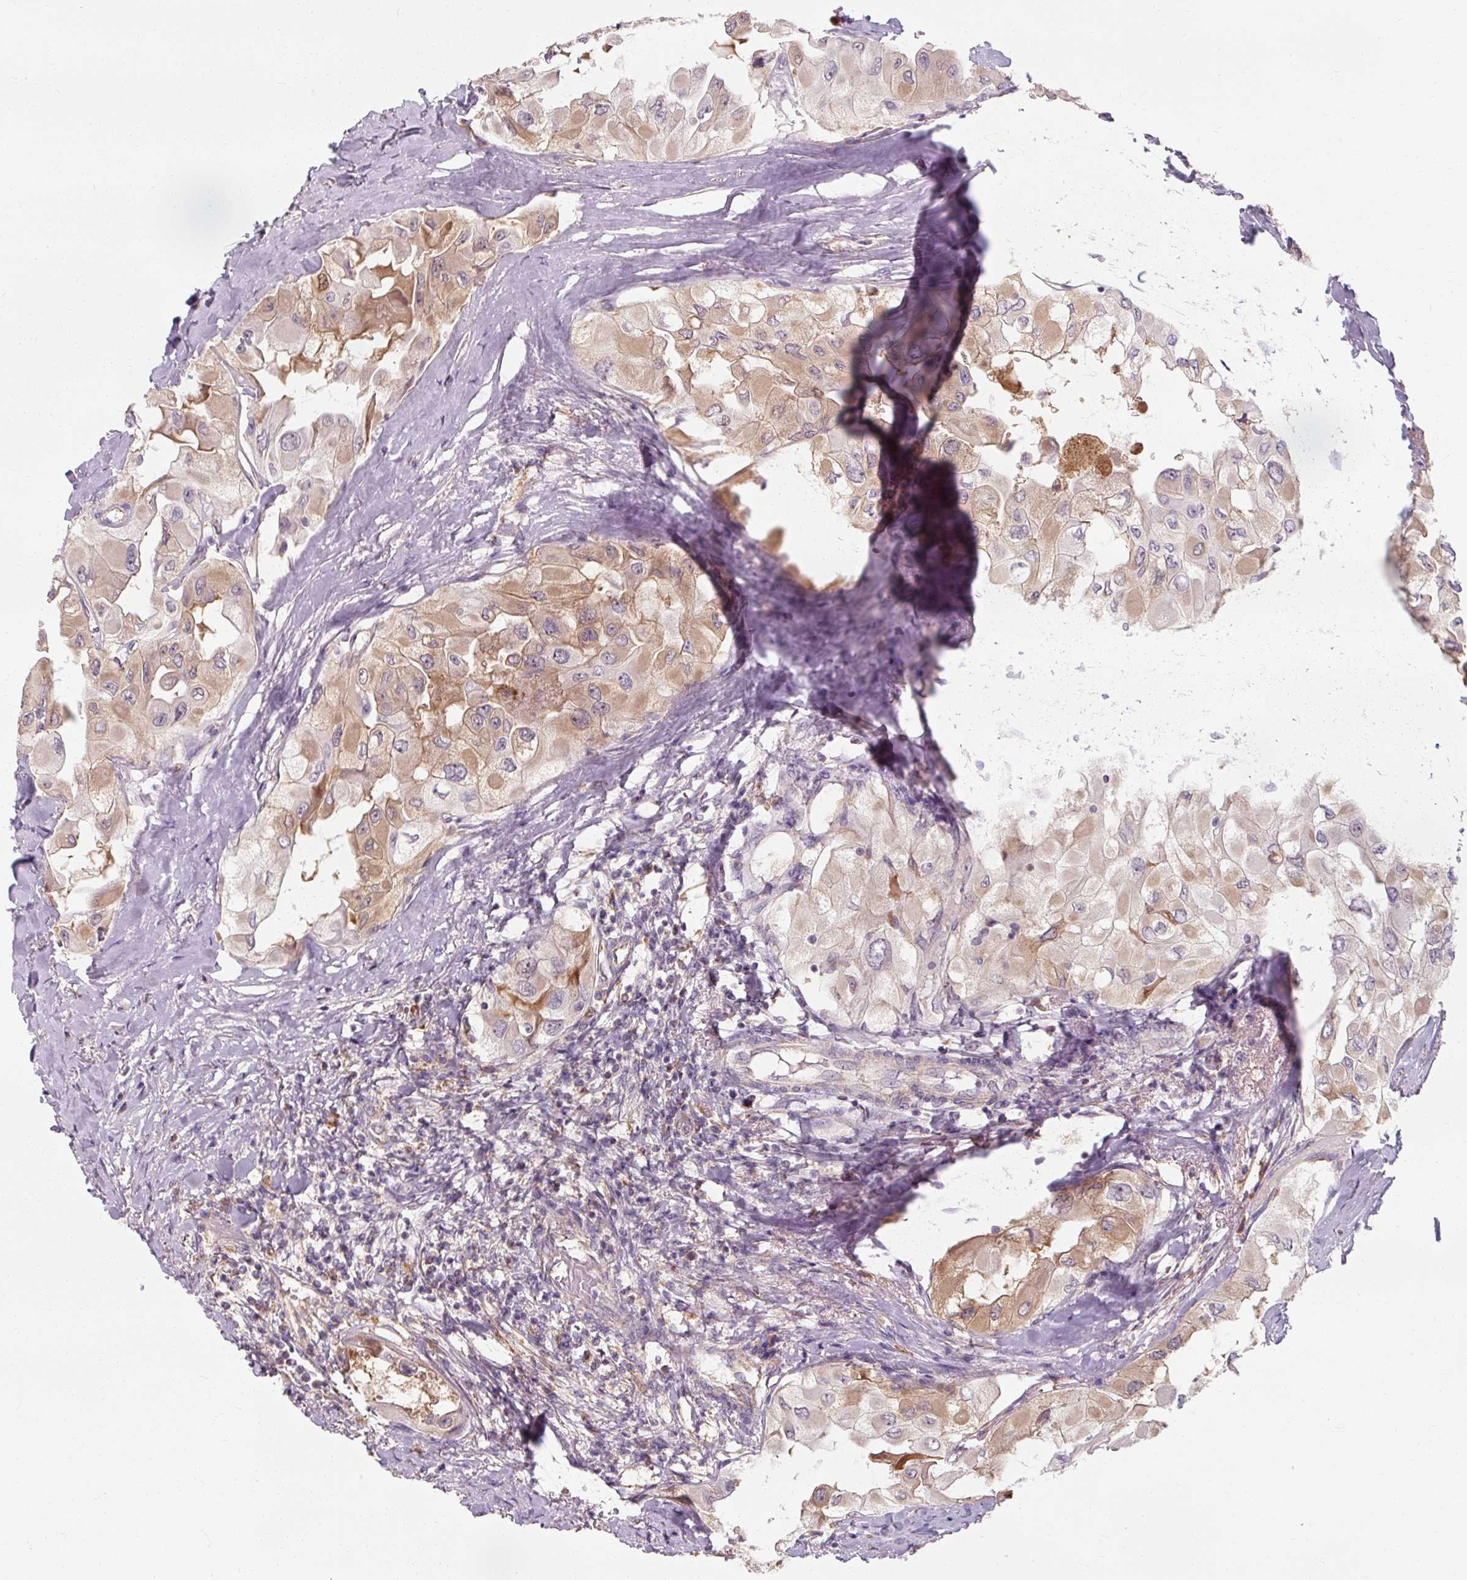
{"staining": {"intensity": "moderate", "quantity": "25%-75%", "location": "cytoplasmic/membranous"}, "tissue": "thyroid cancer", "cell_type": "Tumor cells", "image_type": "cancer", "snomed": [{"axis": "morphology", "description": "Normal tissue, NOS"}, {"axis": "morphology", "description": "Papillary adenocarcinoma, NOS"}, {"axis": "topography", "description": "Thyroid gland"}], "caption": "Papillary adenocarcinoma (thyroid) stained with immunohistochemistry (IHC) displays moderate cytoplasmic/membranous positivity in approximately 25%-75% of tumor cells. The staining was performed using DAB (3,3'-diaminobenzidine), with brown indicating positive protein expression. Nuclei are stained blue with hematoxylin.", "gene": "TSEN54", "patient": {"sex": "female", "age": 59}}